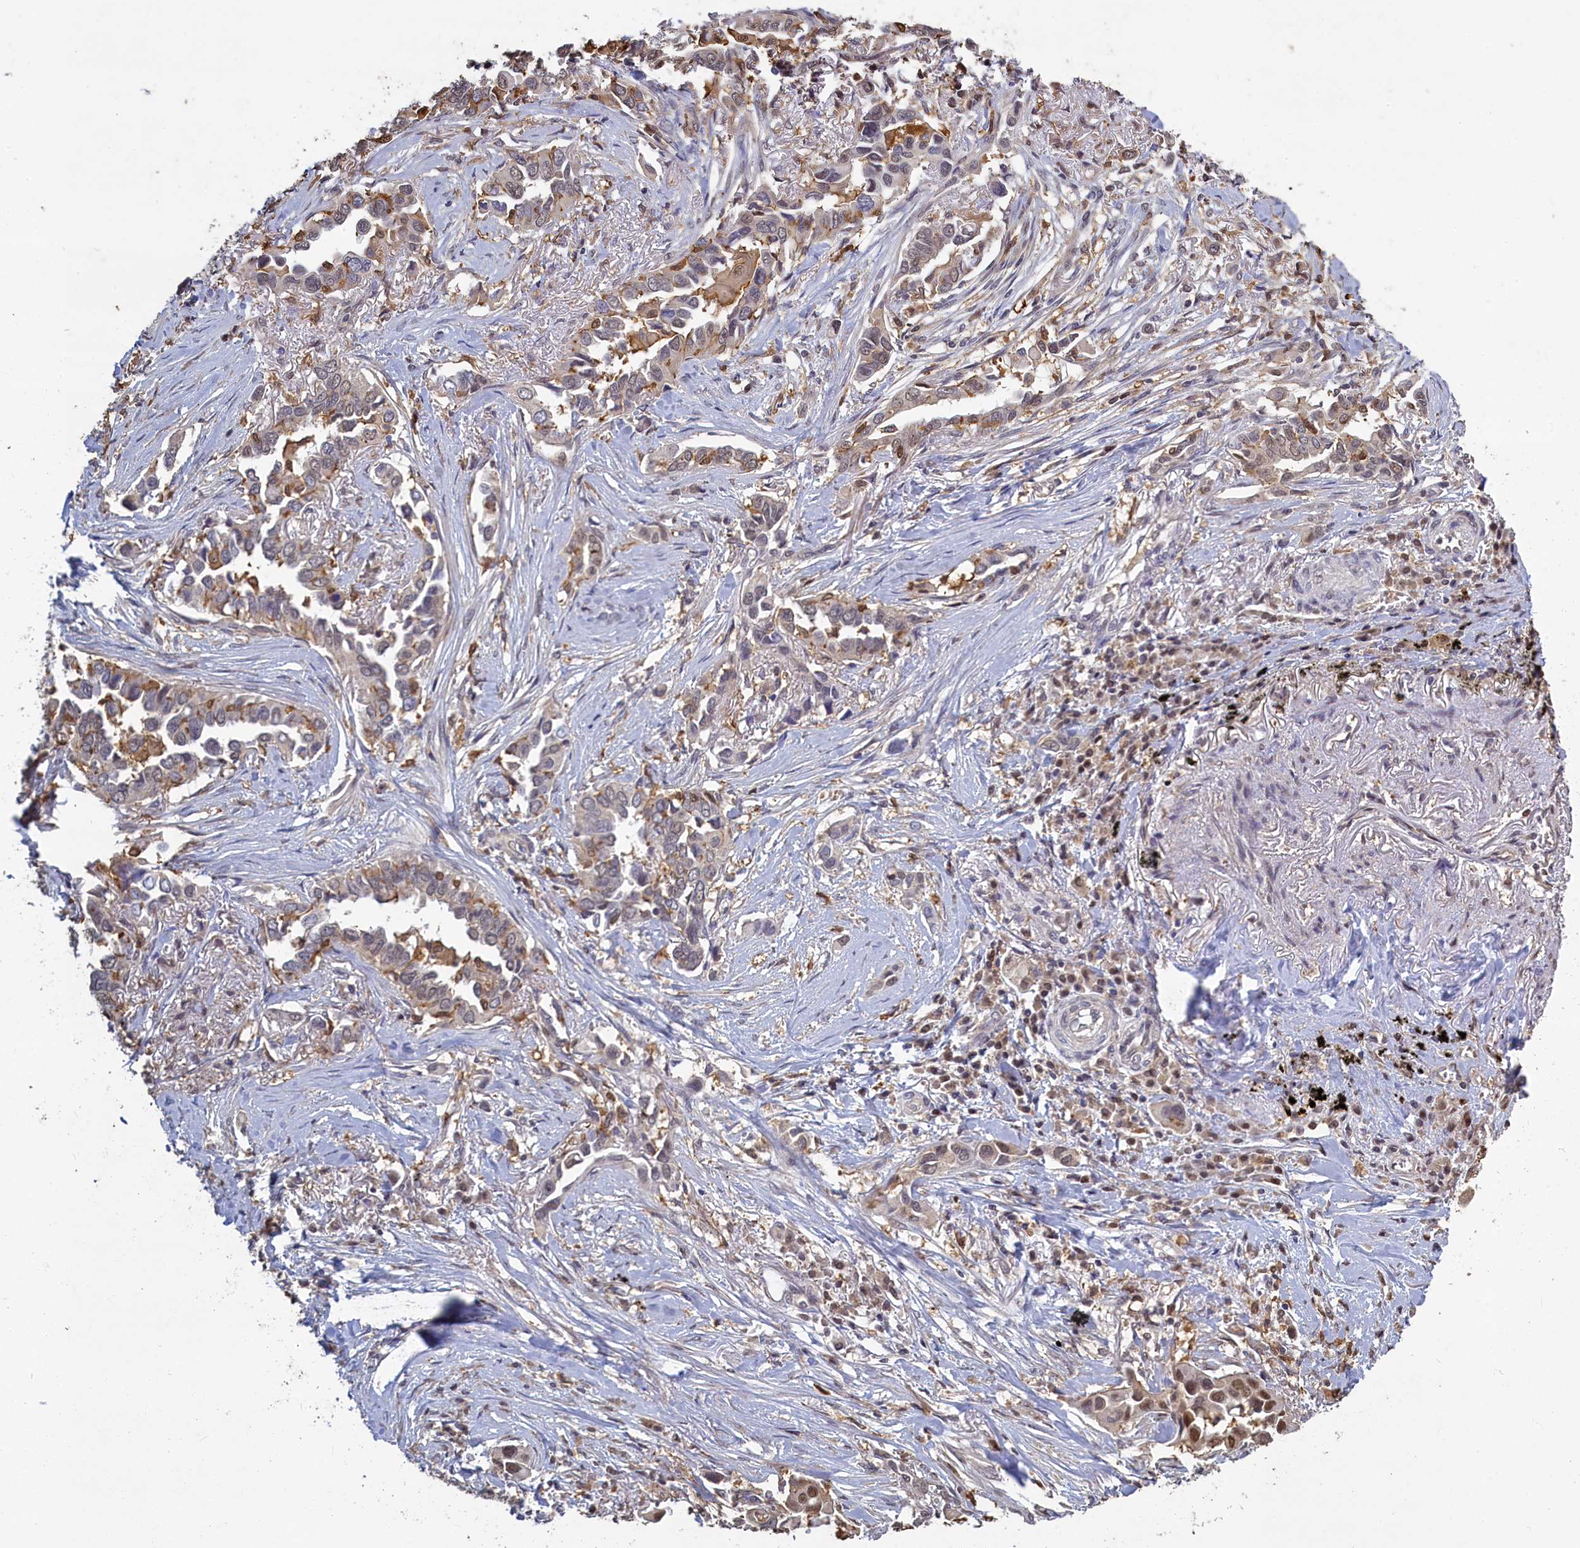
{"staining": {"intensity": "moderate", "quantity": "25%-75%", "location": "nuclear"}, "tissue": "lung cancer", "cell_type": "Tumor cells", "image_type": "cancer", "snomed": [{"axis": "morphology", "description": "Adenocarcinoma, NOS"}, {"axis": "topography", "description": "Lung"}], "caption": "Immunohistochemistry (IHC) of human adenocarcinoma (lung) demonstrates medium levels of moderate nuclear staining in approximately 25%-75% of tumor cells.", "gene": "UCHL3", "patient": {"sex": "female", "age": 76}}